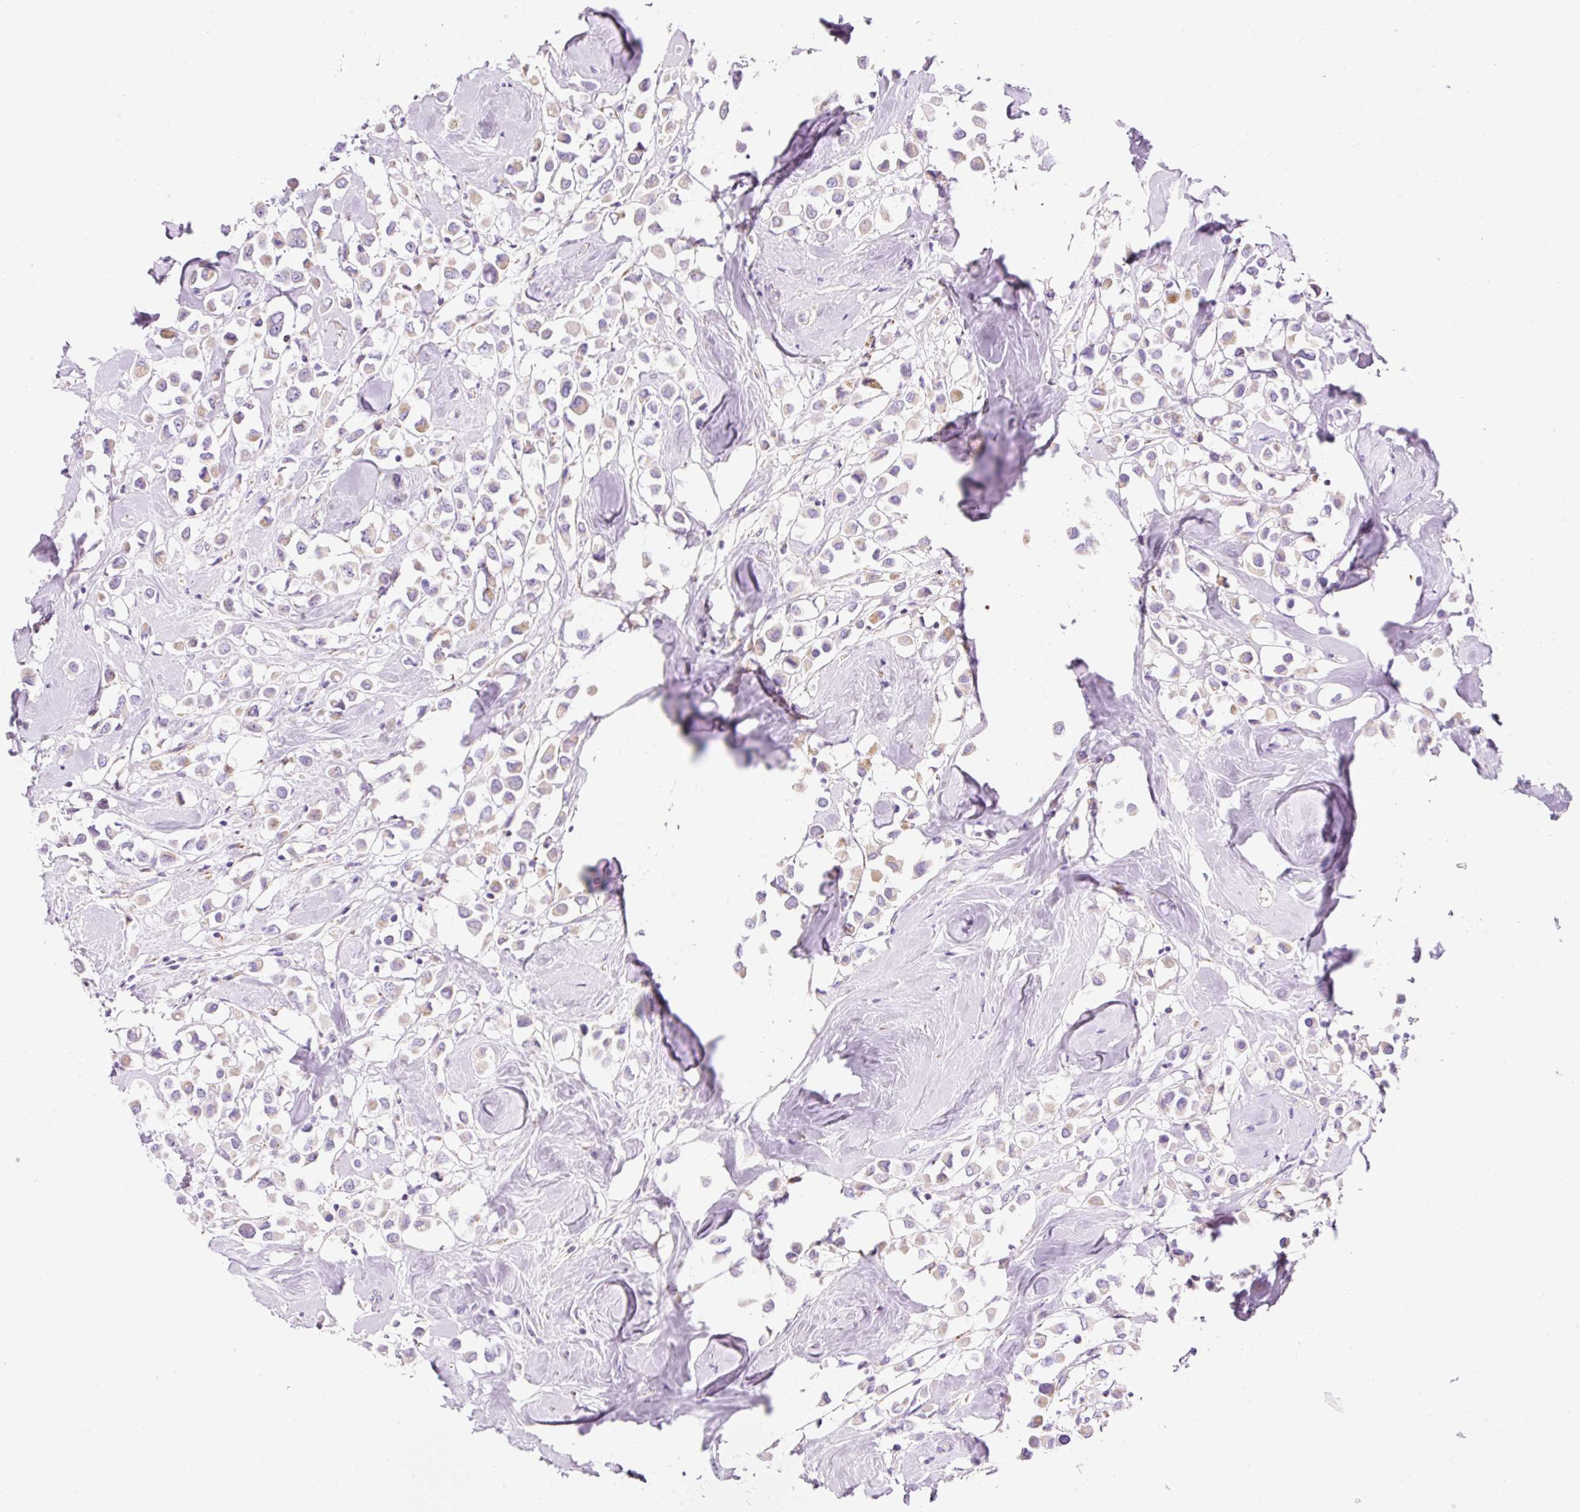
{"staining": {"intensity": "weak", "quantity": "25%-75%", "location": "cytoplasmic/membranous"}, "tissue": "breast cancer", "cell_type": "Tumor cells", "image_type": "cancer", "snomed": [{"axis": "morphology", "description": "Duct carcinoma"}, {"axis": "topography", "description": "Breast"}], "caption": "The histopathology image demonstrates immunohistochemical staining of breast cancer (intraductal carcinoma). There is weak cytoplasmic/membranous staining is identified in approximately 25%-75% of tumor cells.", "gene": "PLPP2", "patient": {"sex": "female", "age": 61}}